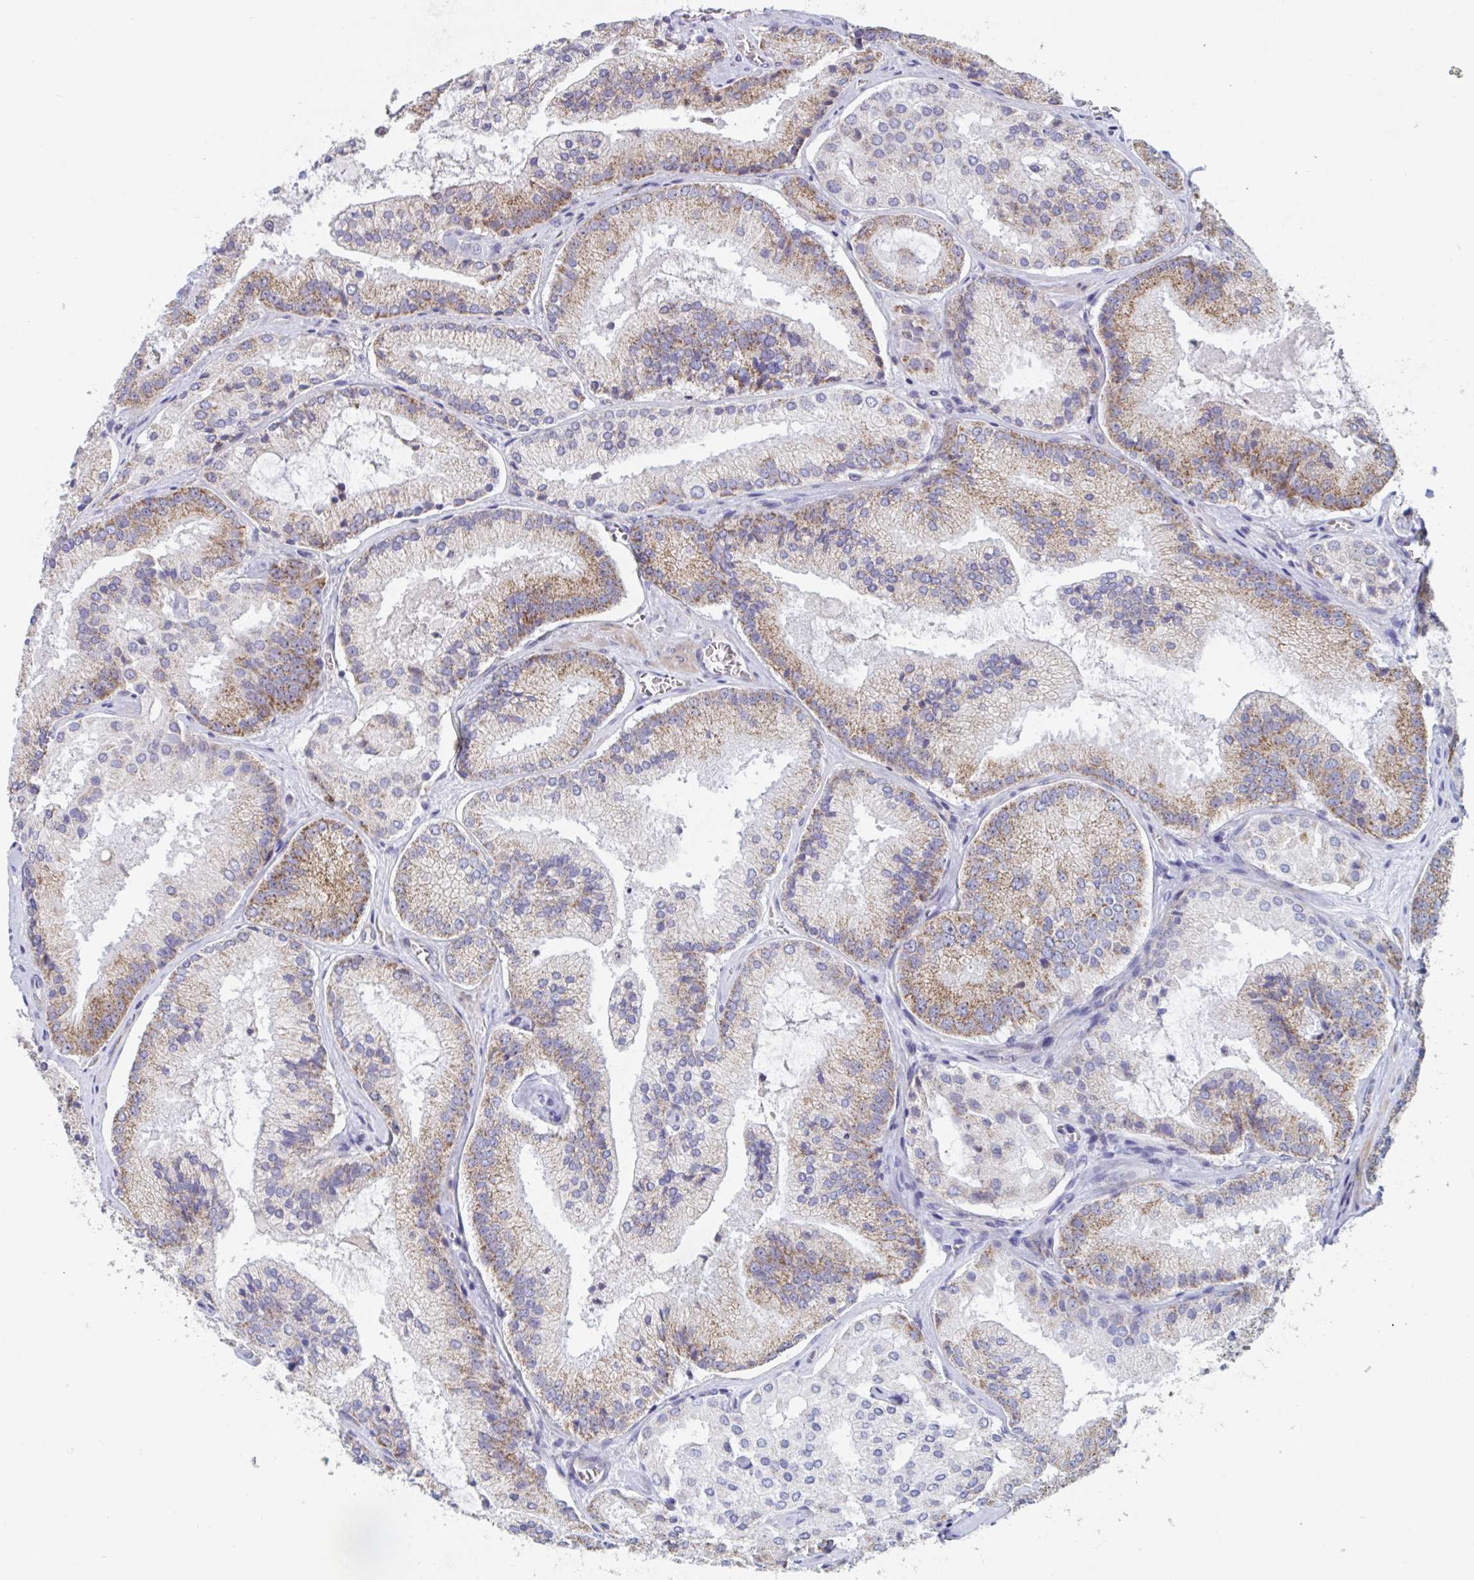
{"staining": {"intensity": "moderate", "quantity": "25%-75%", "location": "cytoplasmic/membranous"}, "tissue": "prostate cancer", "cell_type": "Tumor cells", "image_type": "cancer", "snomed": [{"axis": "morphology", "description": "Adenocarcinoma, High grade"}, {"axis": "topography", "description": "Prostate"}], "caption": "Prostate high-grade adenocarcinoma tissue shows moderate cytoplasmic/membranous staining in approximately 25%-75% of tumor cells", "gene": "MRPL53", "patient": {"sex": "male", "age": 73}}